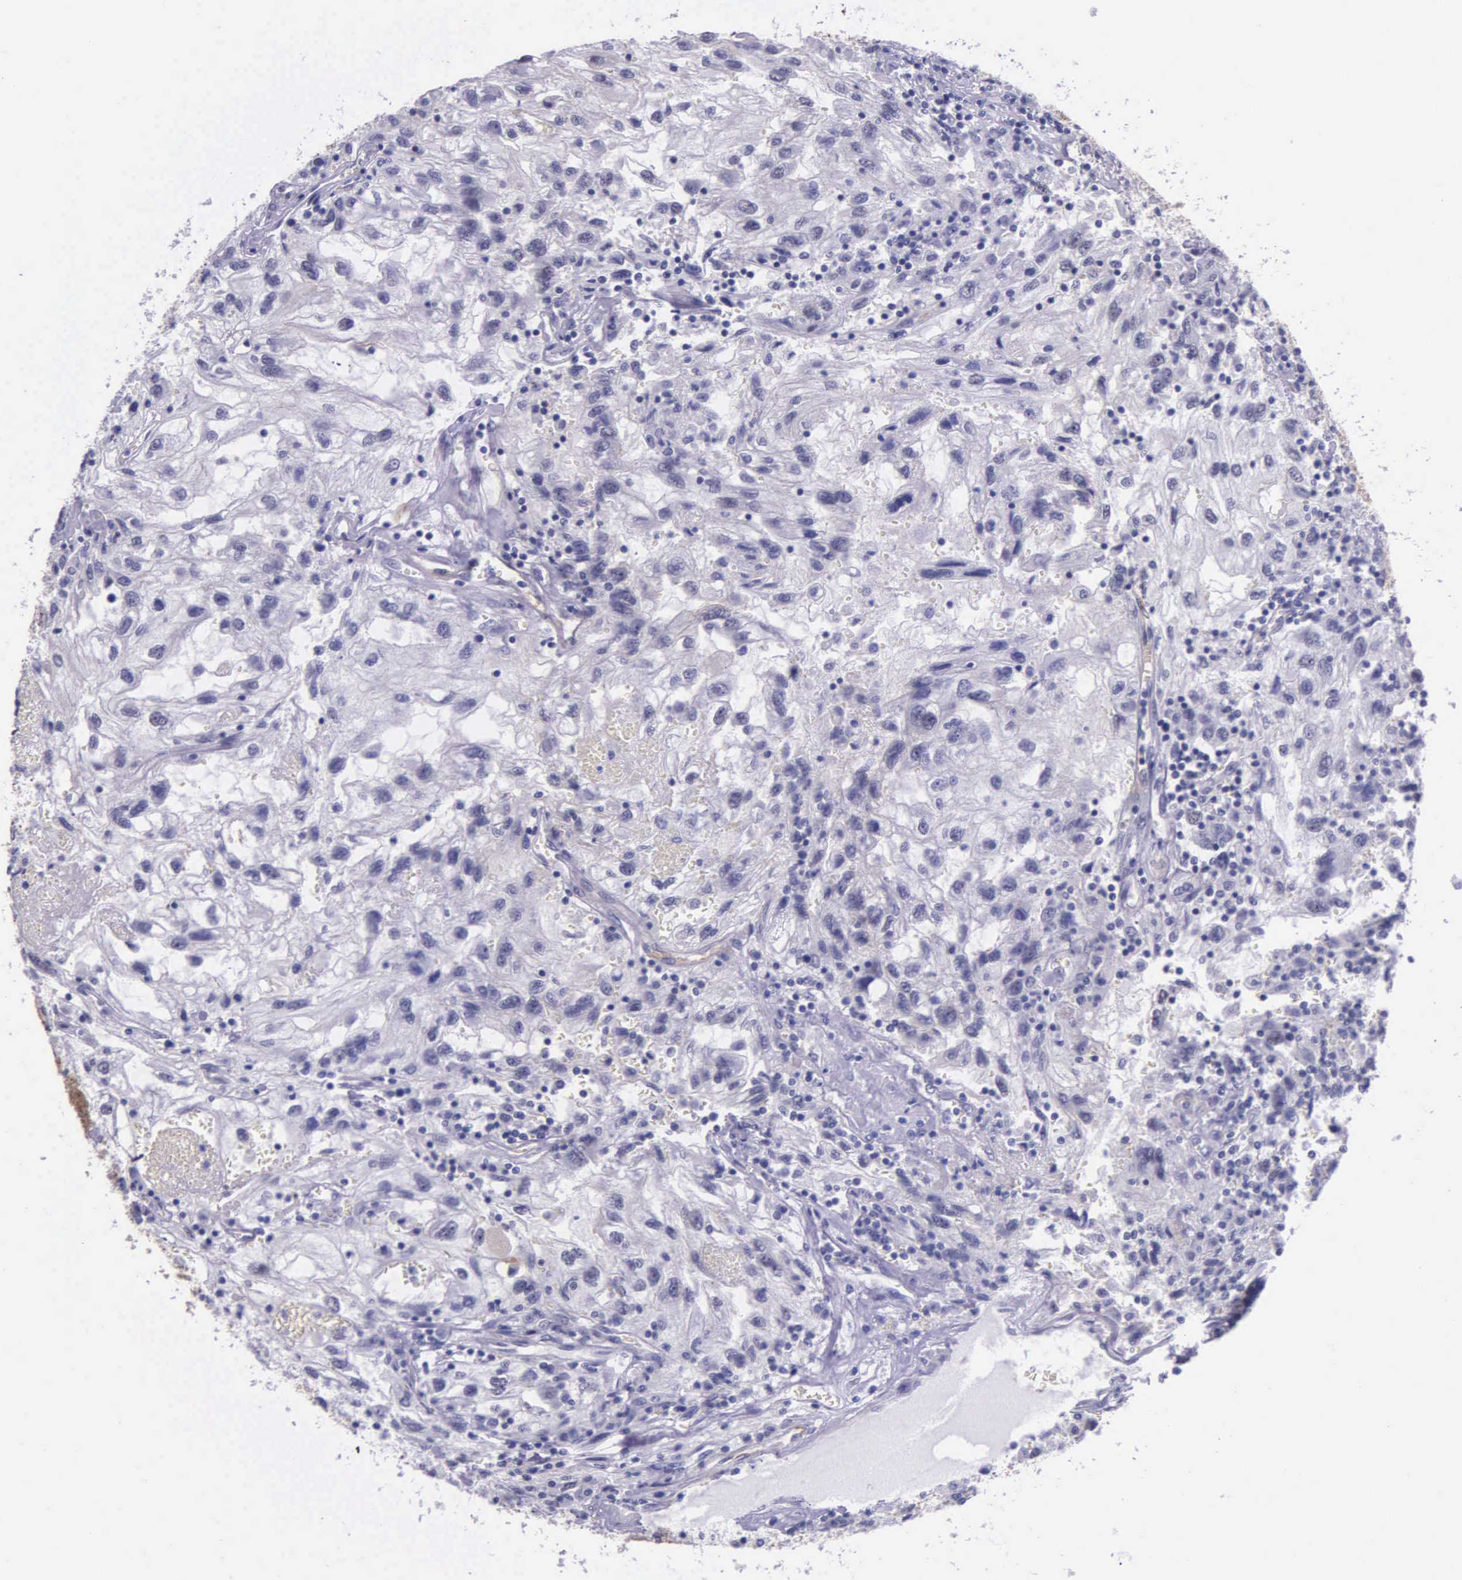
{"staining": {"intensity": "negative", "quantity": "none", "location": "none"}, "tissue": "renal cancer", "cell_type": "Tumor cells", "image_type": "cancer", "snomed": [{"axis": "morphology", "description": "Normal tissue, NOS"}, {"axis": "morphology", "description": "Adenocarcinoma, NOS"}, {"axis": "topography", "description": "Kidney"}], "caption": "Renal adenocarcinoma was stained to show a protein in brown. There is no significant positivity in tumor cells. (Stains: DAB IHC with hematoxylin counter stain, Microscopy: brightfield microscopy at high magnification).", "gene": "AHNAK2", "patient": {"sex": "male", "age": 71}}